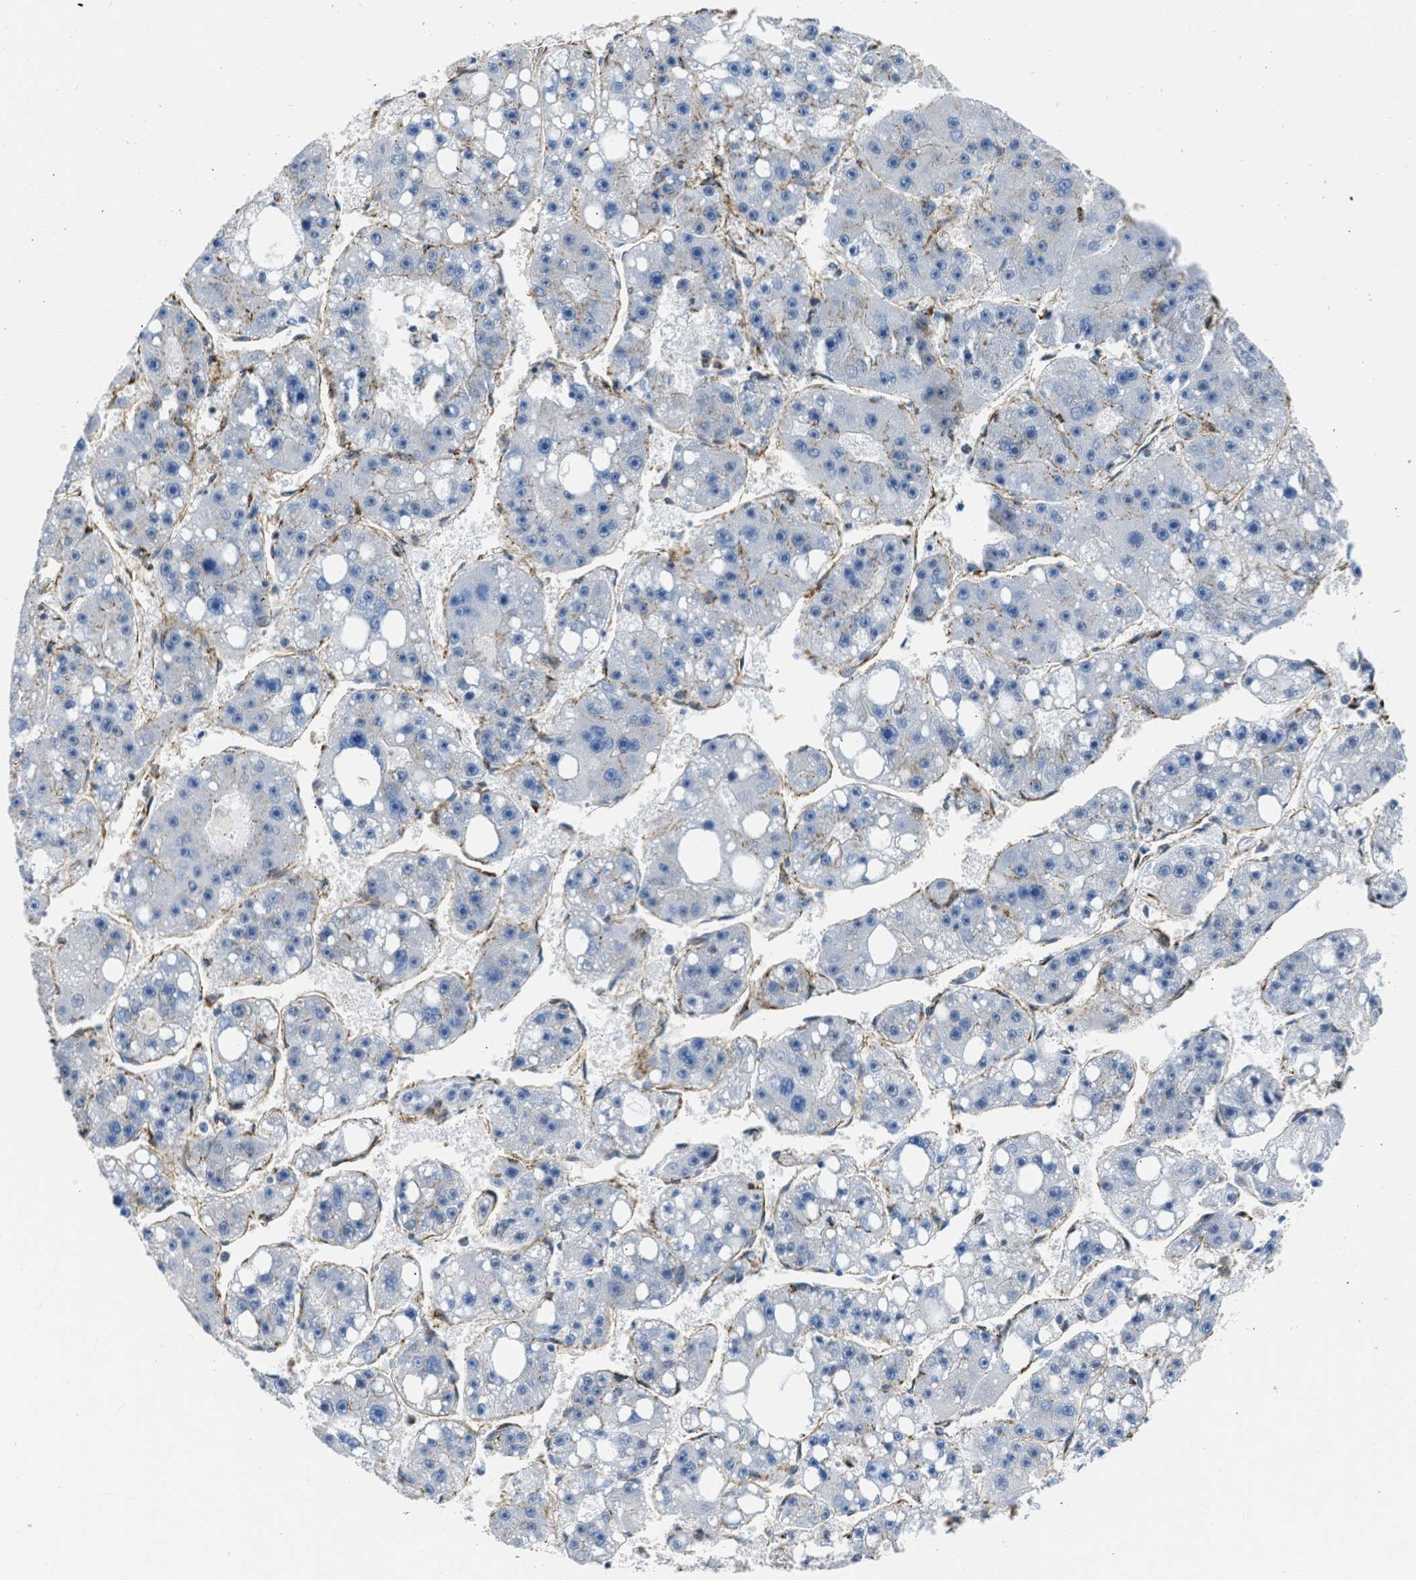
{"staining": {"intensity": "negative", "quantity": "none", "location": "none"}, "tissue": "liver cancer", "cell_type": "Tumor cells", "image_type": "cancer", "snomed": [{"axis": "morphology", "description": "Carcinoma, Hepatocellular, NOS"}, {"axis": "topography", "description": "Liver"}], "caption": "The image exhibits no staining of tumor cells in liver hepatocellular carcinoma.", "gene": "SEPTIN2", "patient": {"sex": "female", "age": 61}}